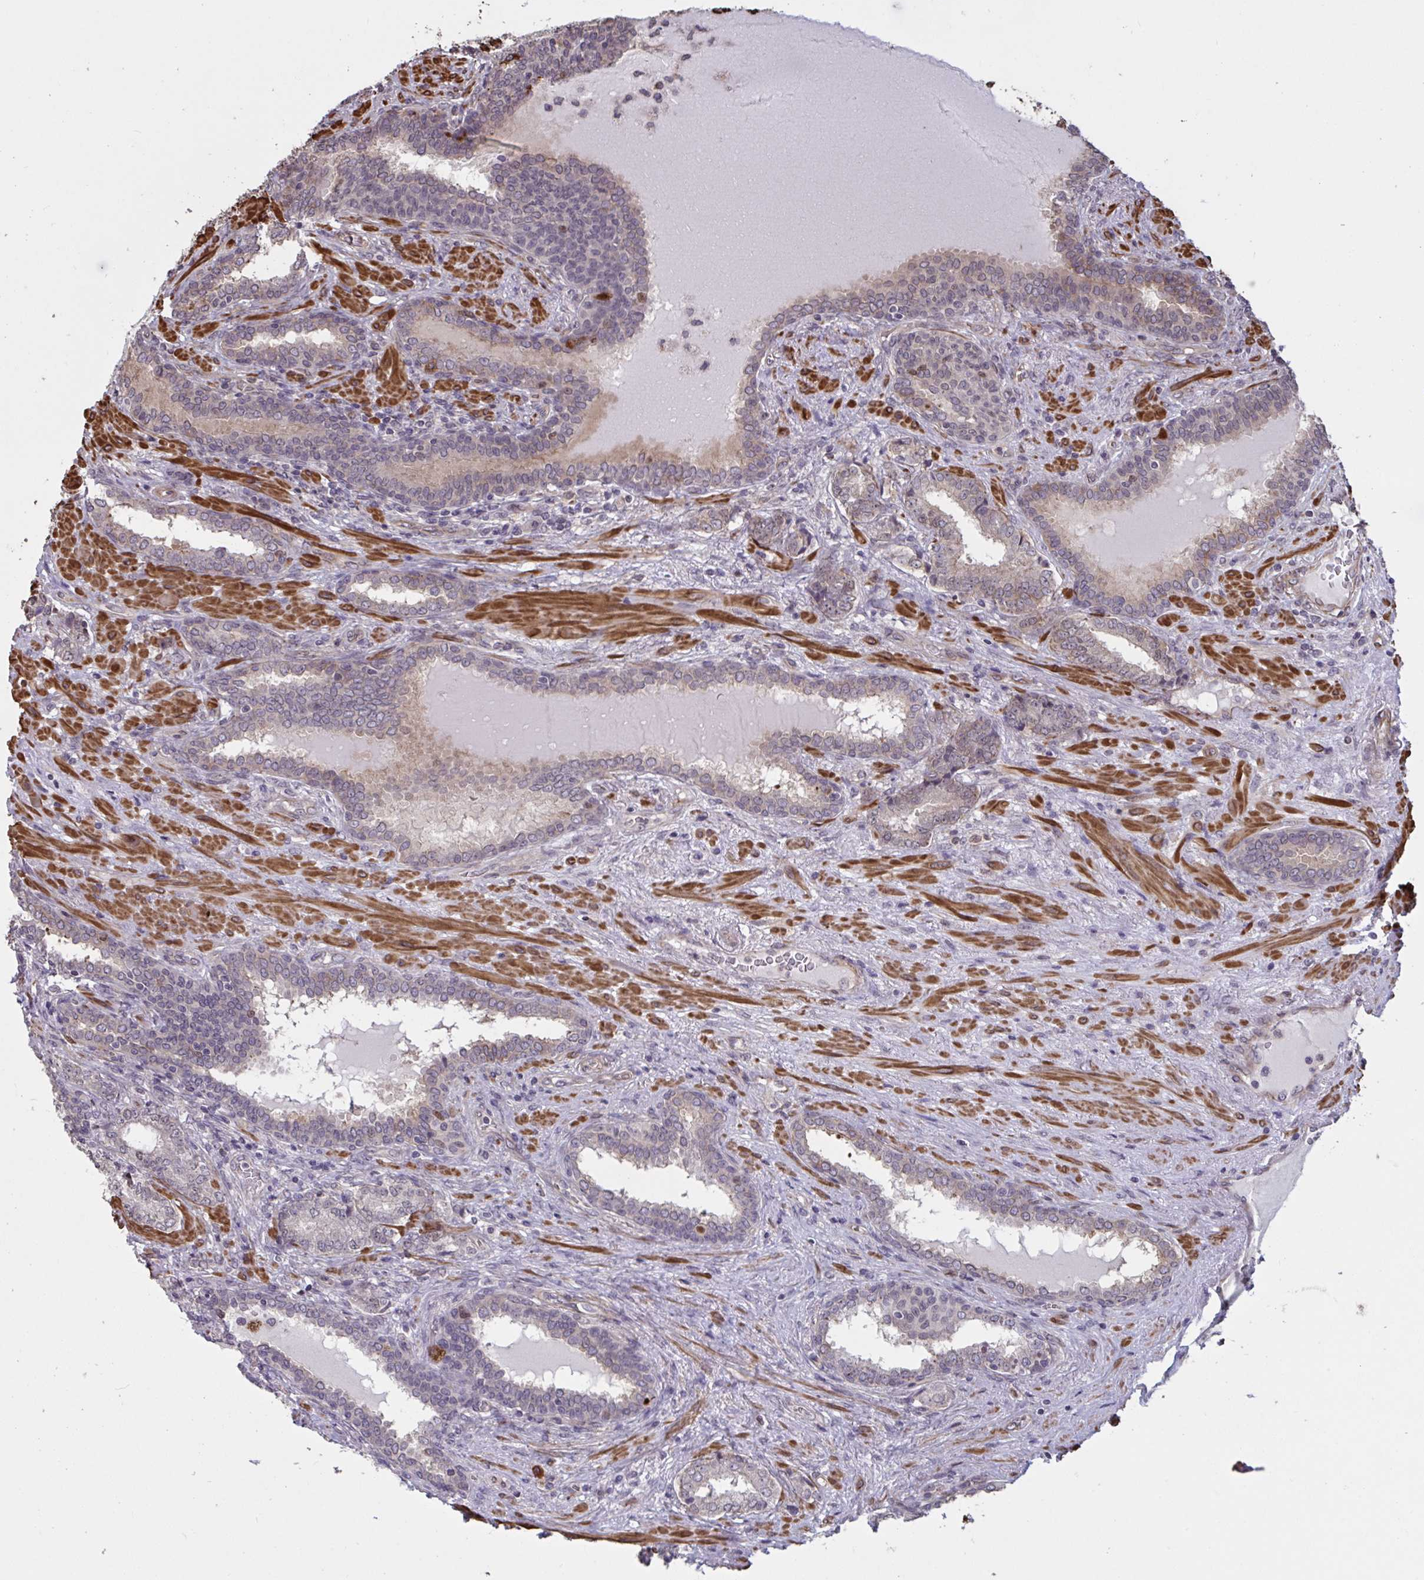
{"staining": {"intensity": "negative", "quantity": "none", "location": "none"}, "tissue": "prostate cancer", "cell_type": "Tumor cells", "image_type": "cancer", "snomed": [{"axis": "morphology", "description": "Adenocarcinoma, High grade"}, {"axis": "topography", "description": "Prostate"}], "caption": "There is no significant expression in tumor cells of prostate cancer (adenocarcinoma (high-grade)). The staining is performed using DAB brown chromogen with nuclei counter-stained in using hematoxylin.", "gene": "IPO5", "patient": {"sex": "male", "age": 72}}